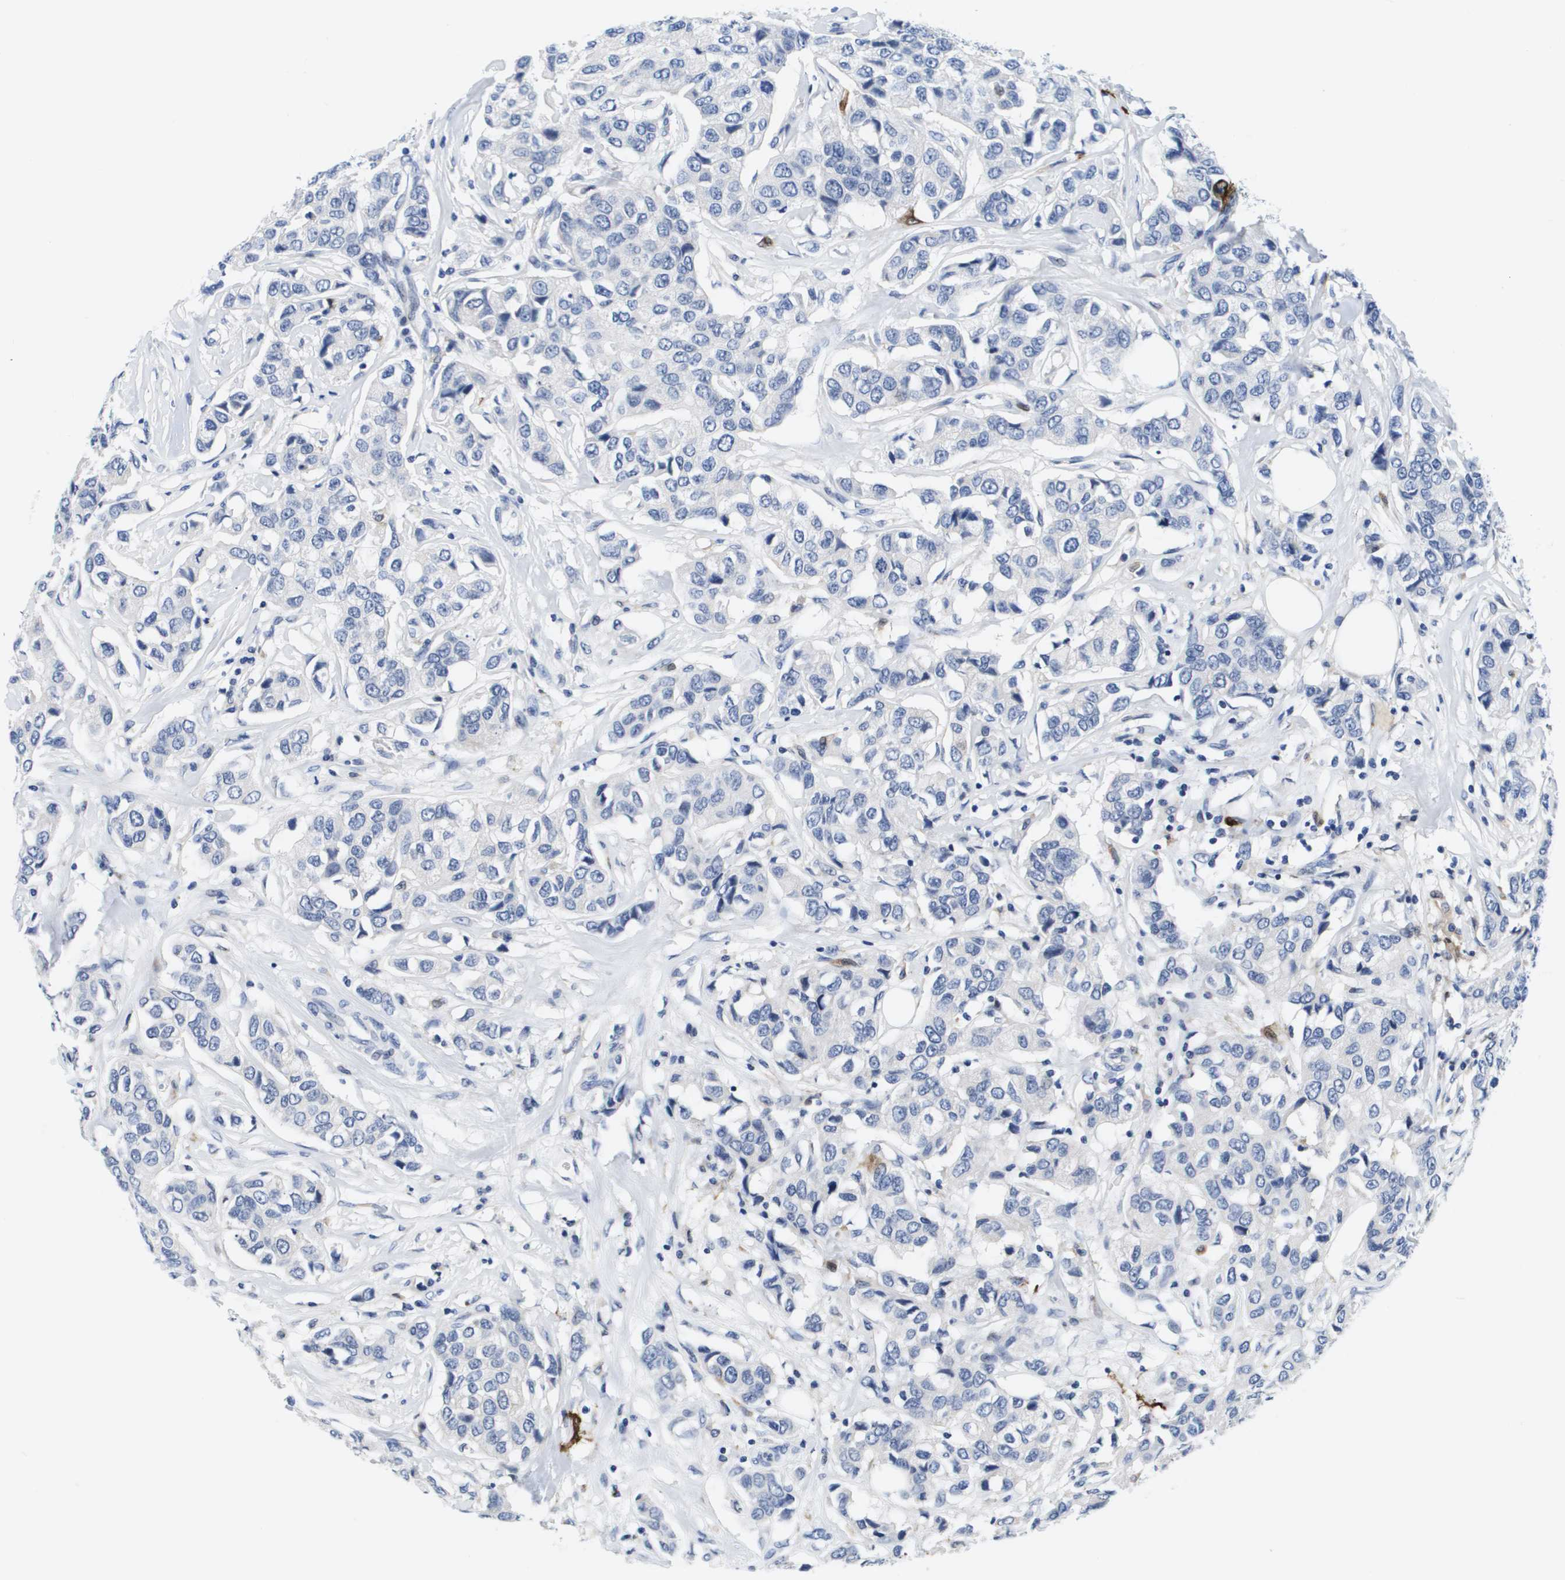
{"staining": {"intensity": "negative", "quantity": "none", "location": "none"}, "tissue": "breast cancer", "cell_type": "Tumor cells", "image_type": "cancer", "snomed": [{"axis": "morphology", "description": "Duct carcinoma"}, {"axis": "topography", "description": "Breast"}], "caption": "High power microscopy photomicrograph of an immunohistochemistry (IHC) micrograph of intraductal carcinoma (breast), revealing no significant staining in tumor cells.", "gene": "HMOX1", "patient": {"sex": "female", "age": 80}}